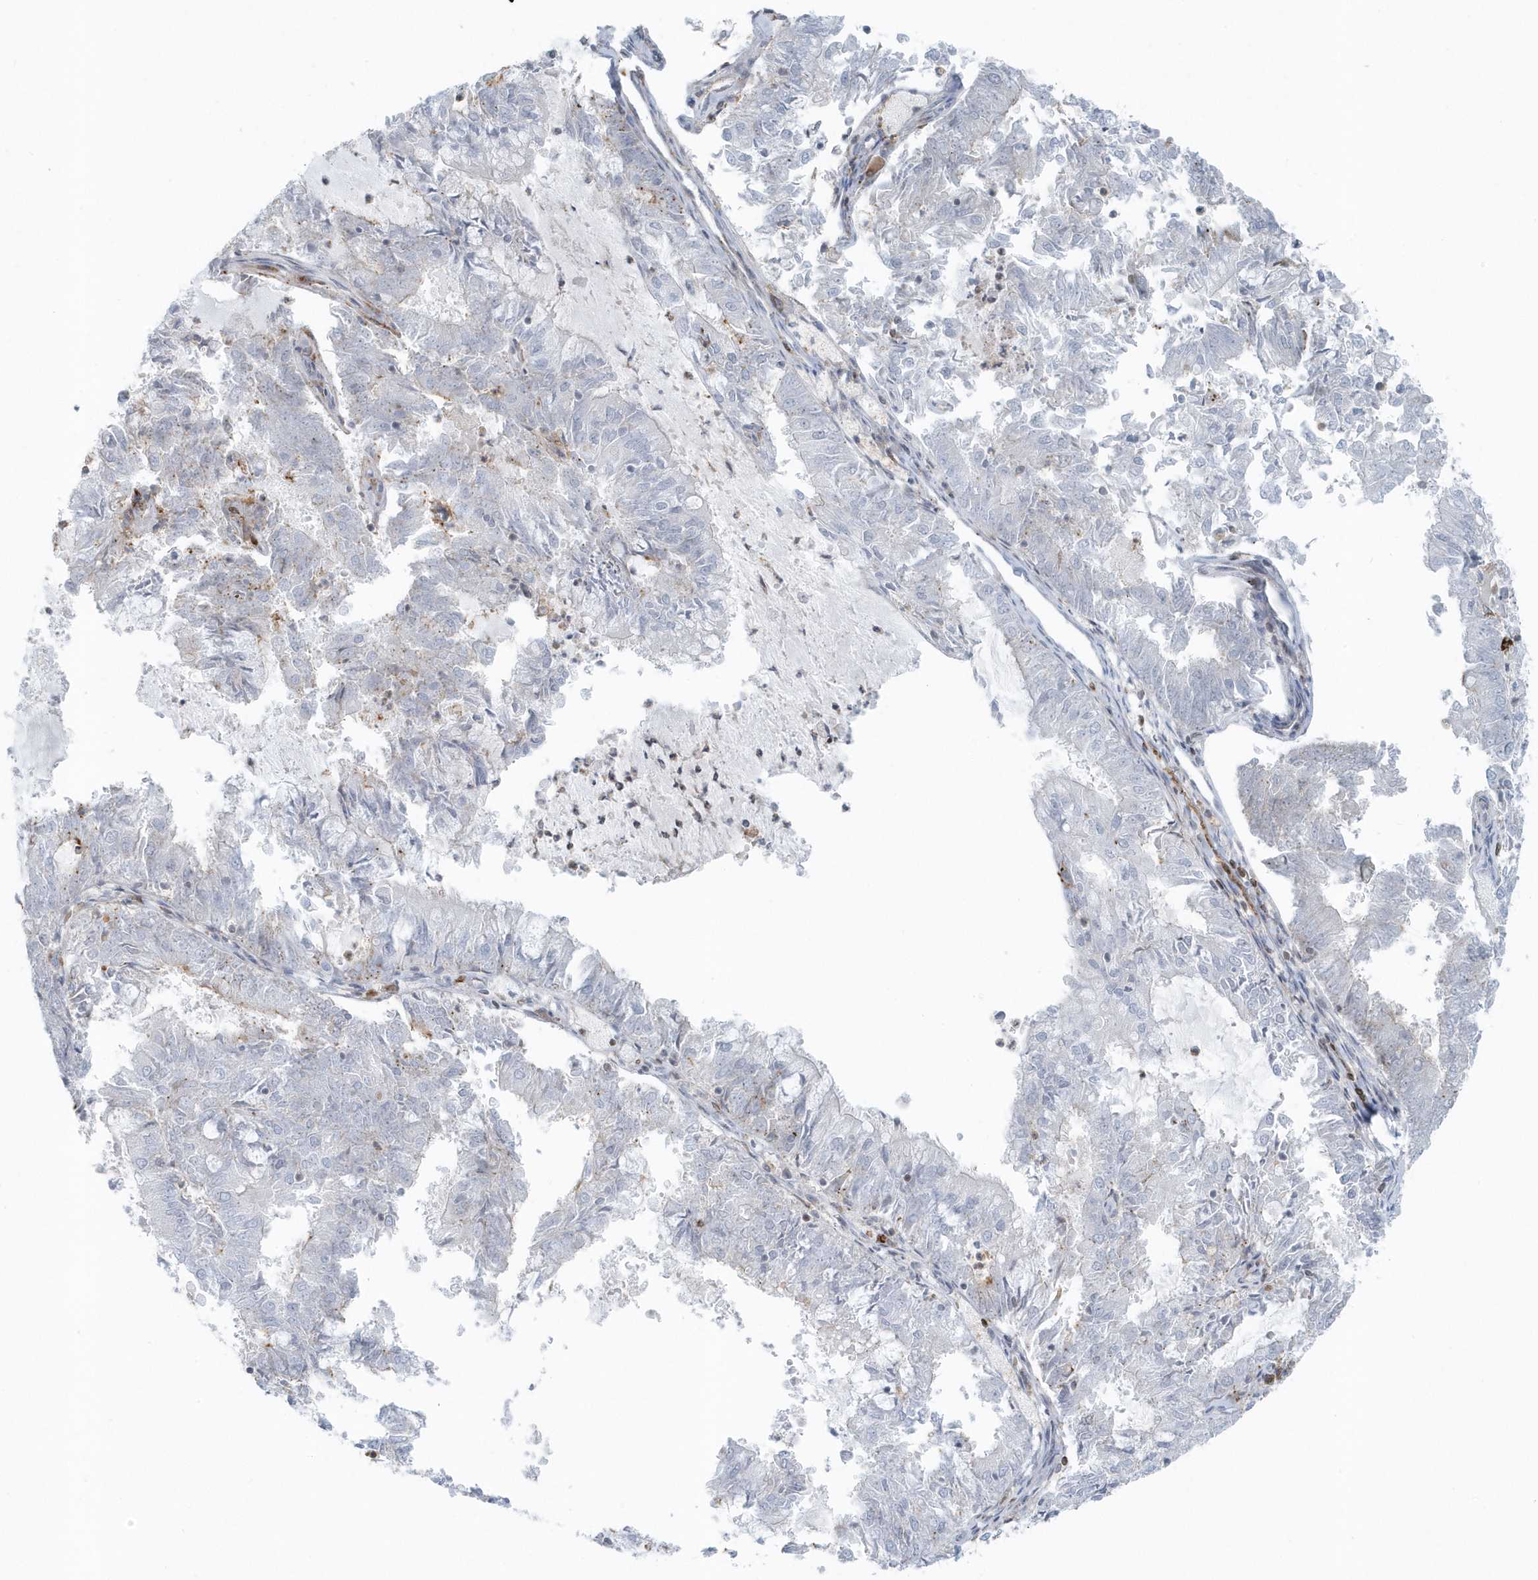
{"staining": {"intensity": "negative", "quantity": "none", "location": "none"}, "tissue": "endometrial cancer", "cell_type": "Tumor cells", "image_type": "cancer", "snomed": [{"axis": "morphology", "description": "Adenocarcinoma, NOS"}, {"axis": "topography", "description": "Endometrium"}], "caption": "Adenocarcinoma (endometrial) was stained to show a protein in brown. There is no significant staining in tumor cells. Nuclei are stained in blue.", "gene": "CACNB2", "patient": {"sex": "female", "age": 57}}